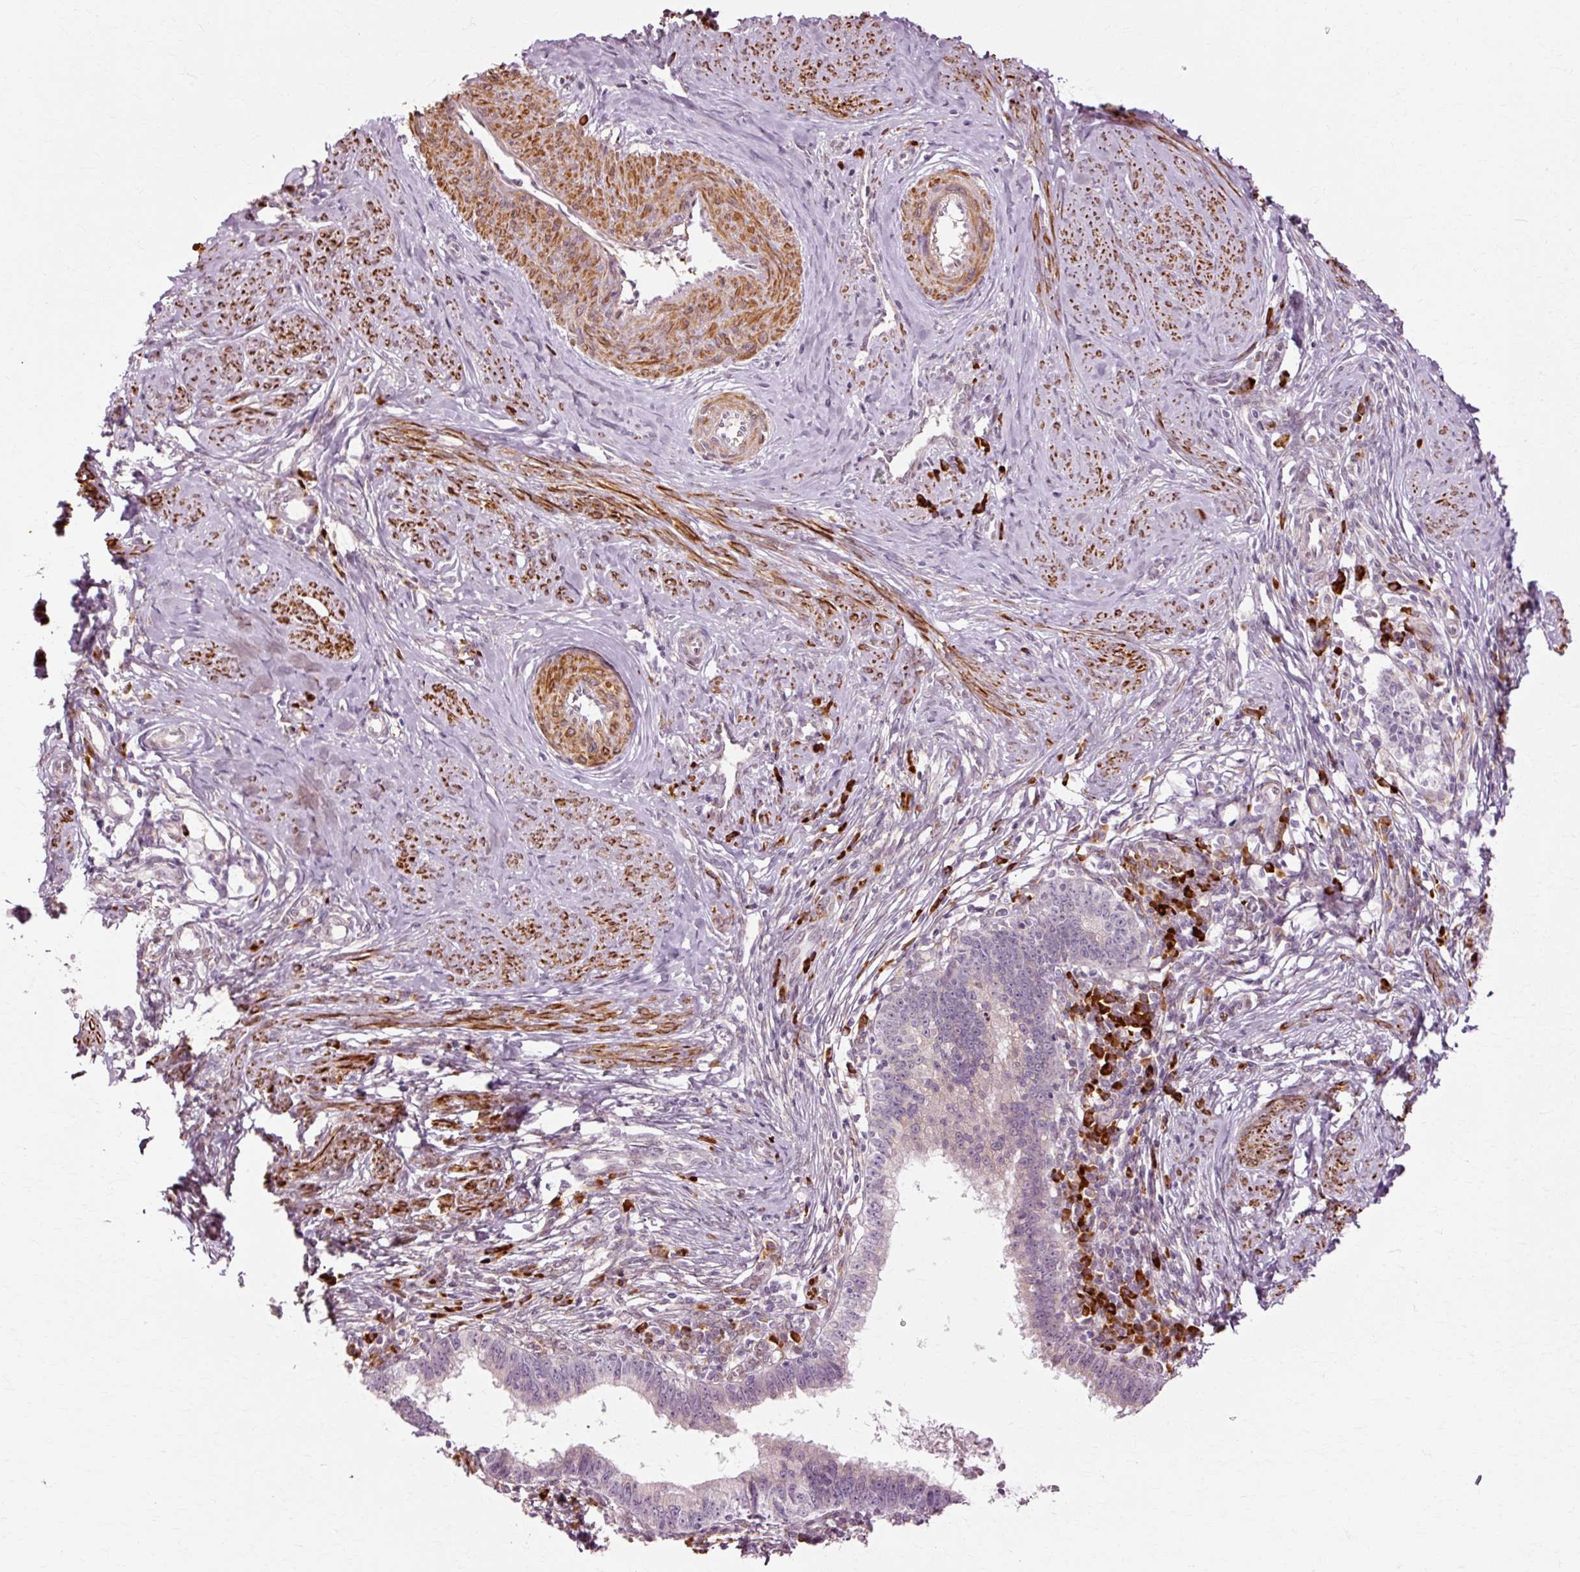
{"staining": {"intensity": "negative", "quantity": "none", "location": "none"}, "tissue": "cervical cancer", "cell_type": "Tumor cells", "image_type": "cancer", "snomed": [{"axis": "morphology", "description": "Adenocarcinoma, NOS"}, {"axis": "topography", "description": "Cervix"}], "caption": "High power microscopy image of an IHC histopathology image of cervical cancer, revealing no significant positivity in tumor cells. Nuclei are stained in blue.", "gene": "RGPD5", "patient": {"sex": "female", "age": 36}}